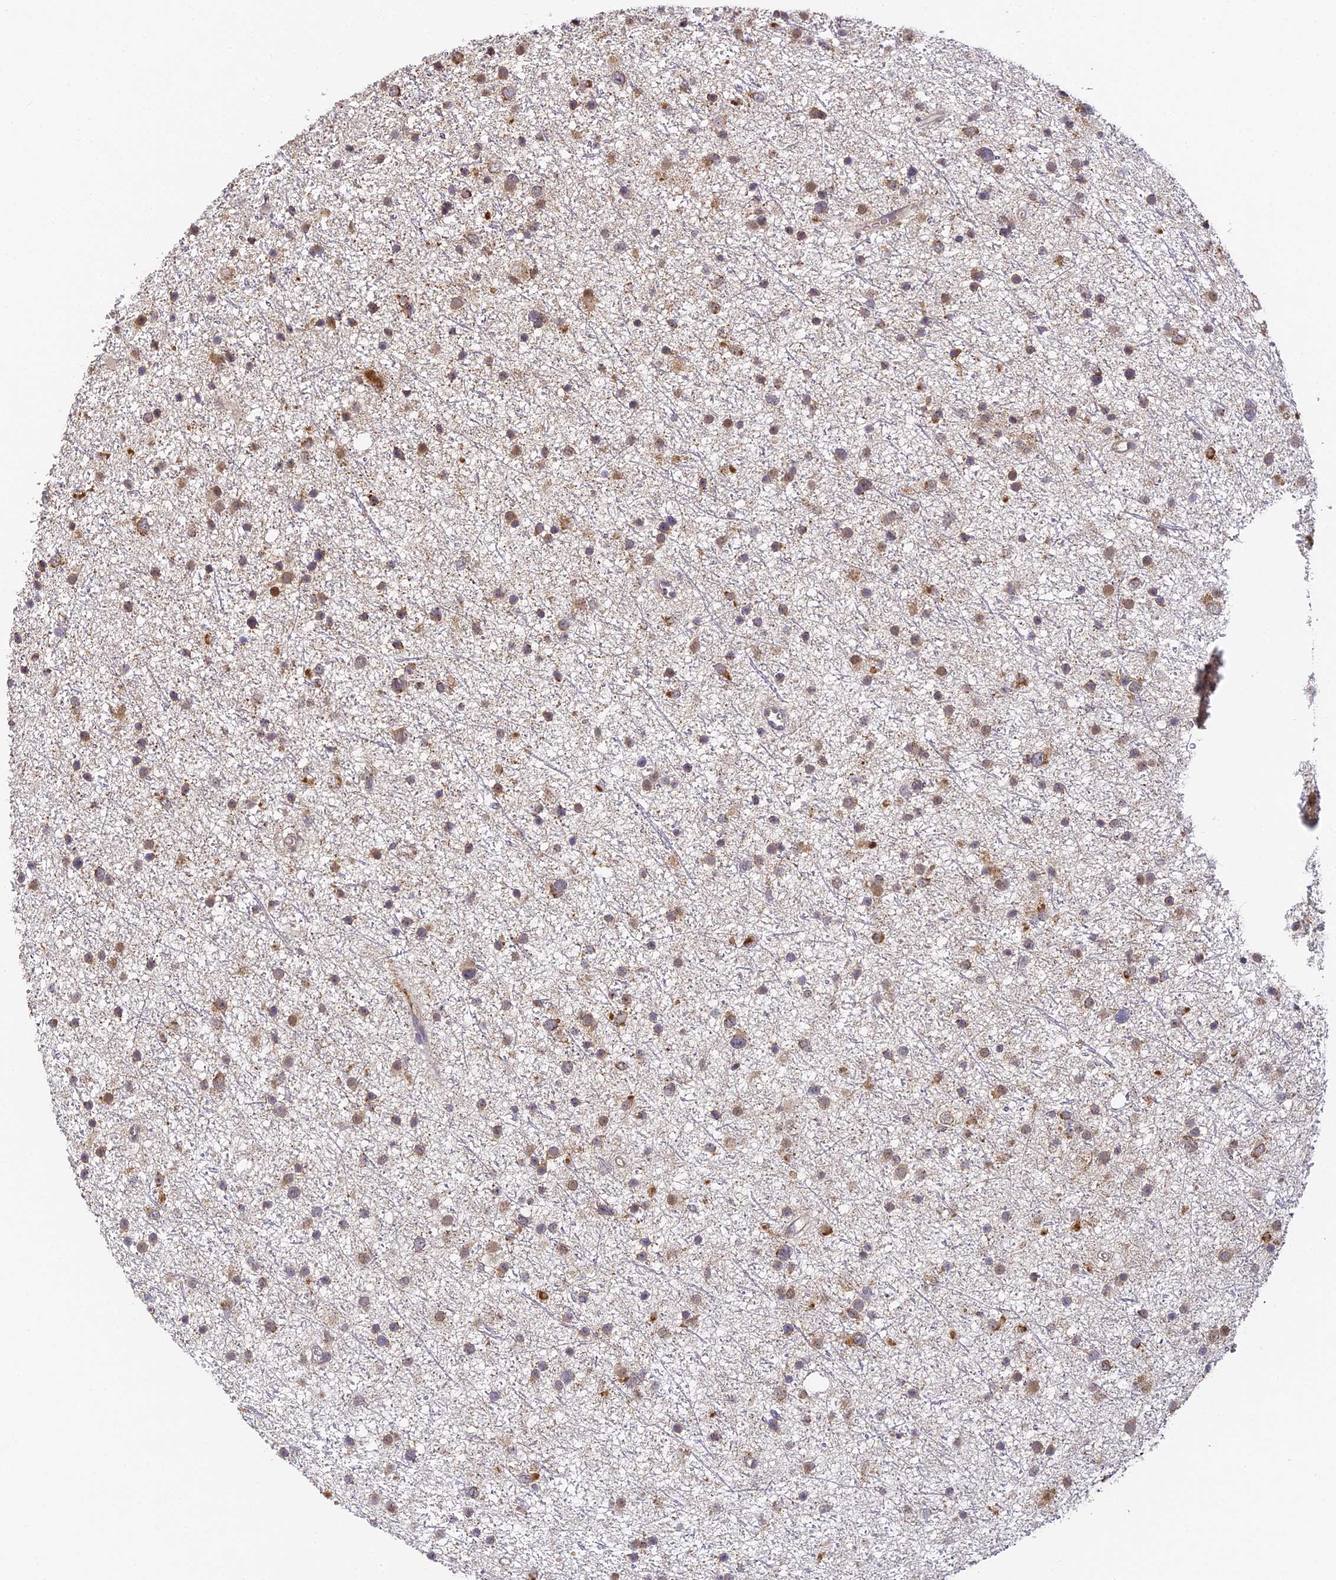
{"staining": {"intensity": "moderate", "quantity": ">75%", "location": "cytoplasmic/membranous"}, "tissue": "glioma", "cell_type": "Tumor cells", "image_type": "cancer", "snomed": [{"axis": "morphology", "description": "Glioma, malignant, Low grade"}, {"axis": "topography", "description": "Cerebral cortex"}], "caption": "Protein expression analysis of malignant glioma (low-grade) reveals moderate cytoplasmic/membranous positivity in about >75% of tumor cells. (Stains: DAB (3,3'-diaminobenzidine) in brown, nuclei in blue, Microscopy: brightfield microscopy at high magnification).", "gene": "DNAAF10", "patient": {"sex": "female", "age": 39}}